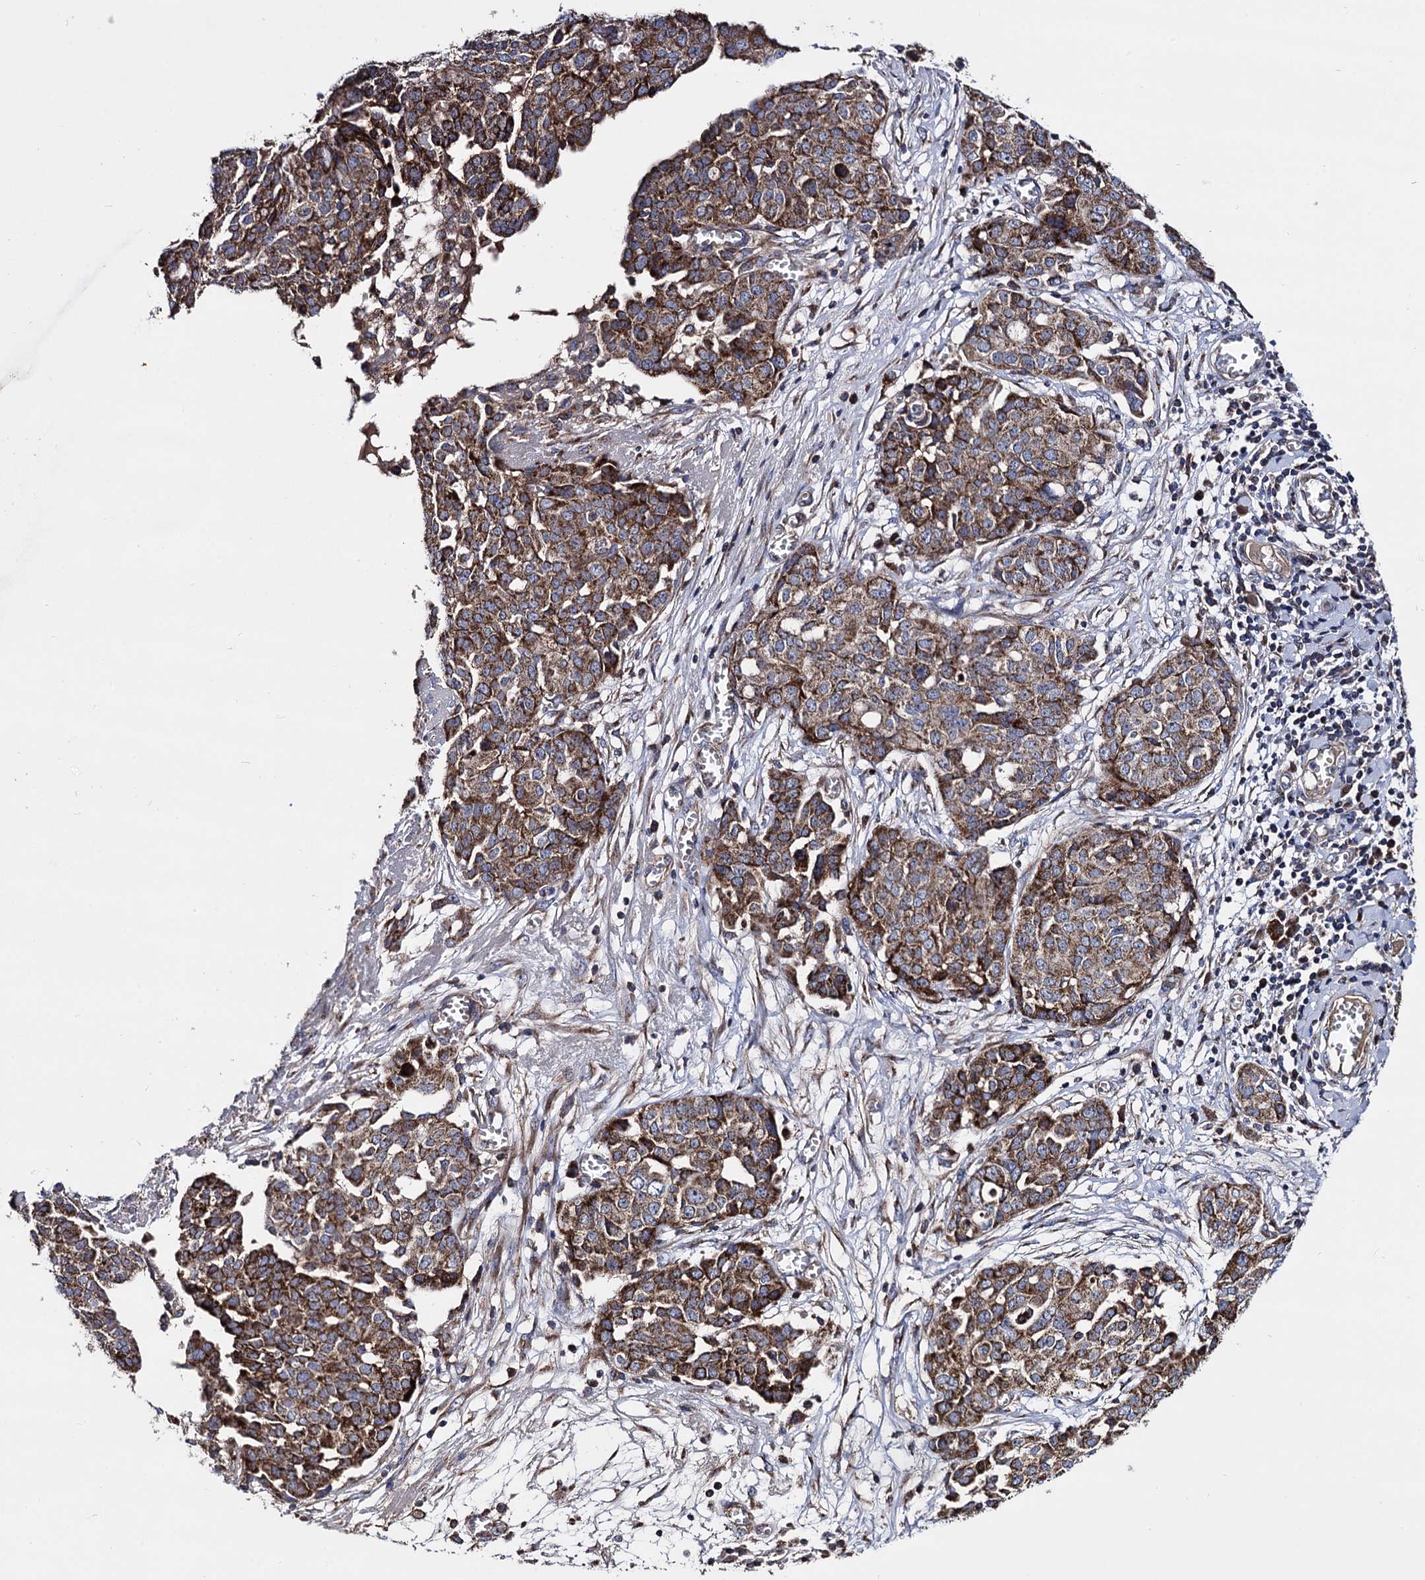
{"staining": {"intensity": "moderate", "quantity": ">75%", "location": "cytoplasmic/membranous"}, "tissue": "ovarian cancer", "cell_type": "Tumor cells", "image_type": "cancer", "snomed": [{"axis": "morphology", "description": "Cystadenocarcinoma, serous, NOS"}, {"axis": "topography", "description": "Soft tissue"}, {"axis": "topography", "description": "Ovary"}], "caption": "Protein staining of ovarian cancer (serous cystadenocarcinoma) tissue exhibits moderate cytoplasmic/membranous expression in approximately >75% of tumor cells. (brown staining indicates protein expression, while blue staining denotes nuclei).", "gene": "IQCH", "patient": {"sex": "female", "age": 57}}